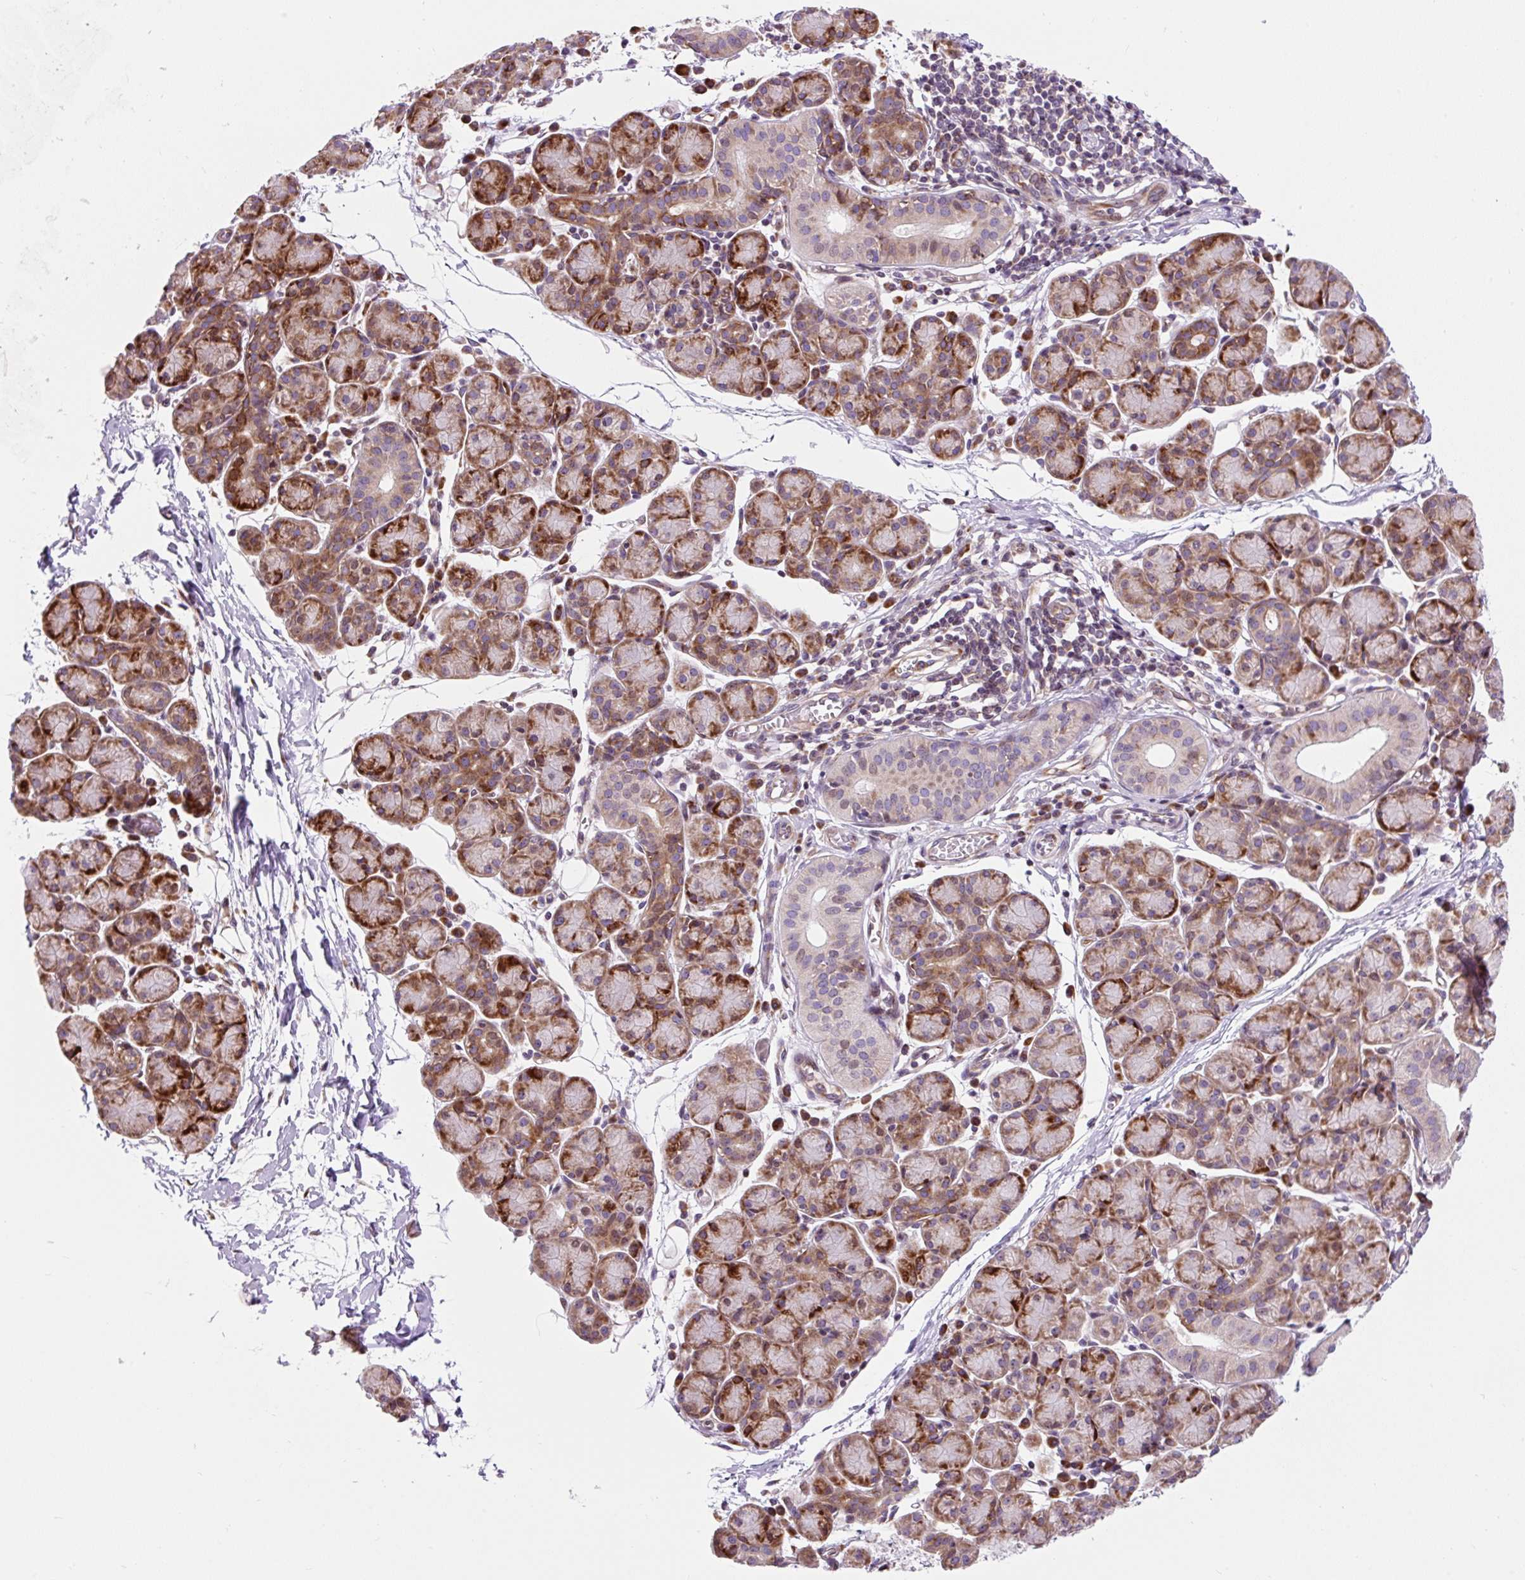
{"staining": {"intensity": "moderate", "quantity": "25%-75%", "location": "cytoplasmic/membranous"}, "tissue": "salivary gland", "cell_type": "Glandular cells", "image_type": "normal", "snomed": [{"axis": "morphology", "description": "Normal tissue, NOS"}, {"axis": "morphology", "description": "Inflammation, NOS"}, {"axis": "topography", "description": "Lymph node"}, {"axis": "topography", "description": "Salivary gland"}], "caption": "A high-resolution image shows IHC staining of unremarkable salivary gland, which shows moderate cytoplasmic/membranous expression in about 25%-75% of glandular cells.", "gene": "CISD3", "patient": {"sex": "male", "age": 3}}